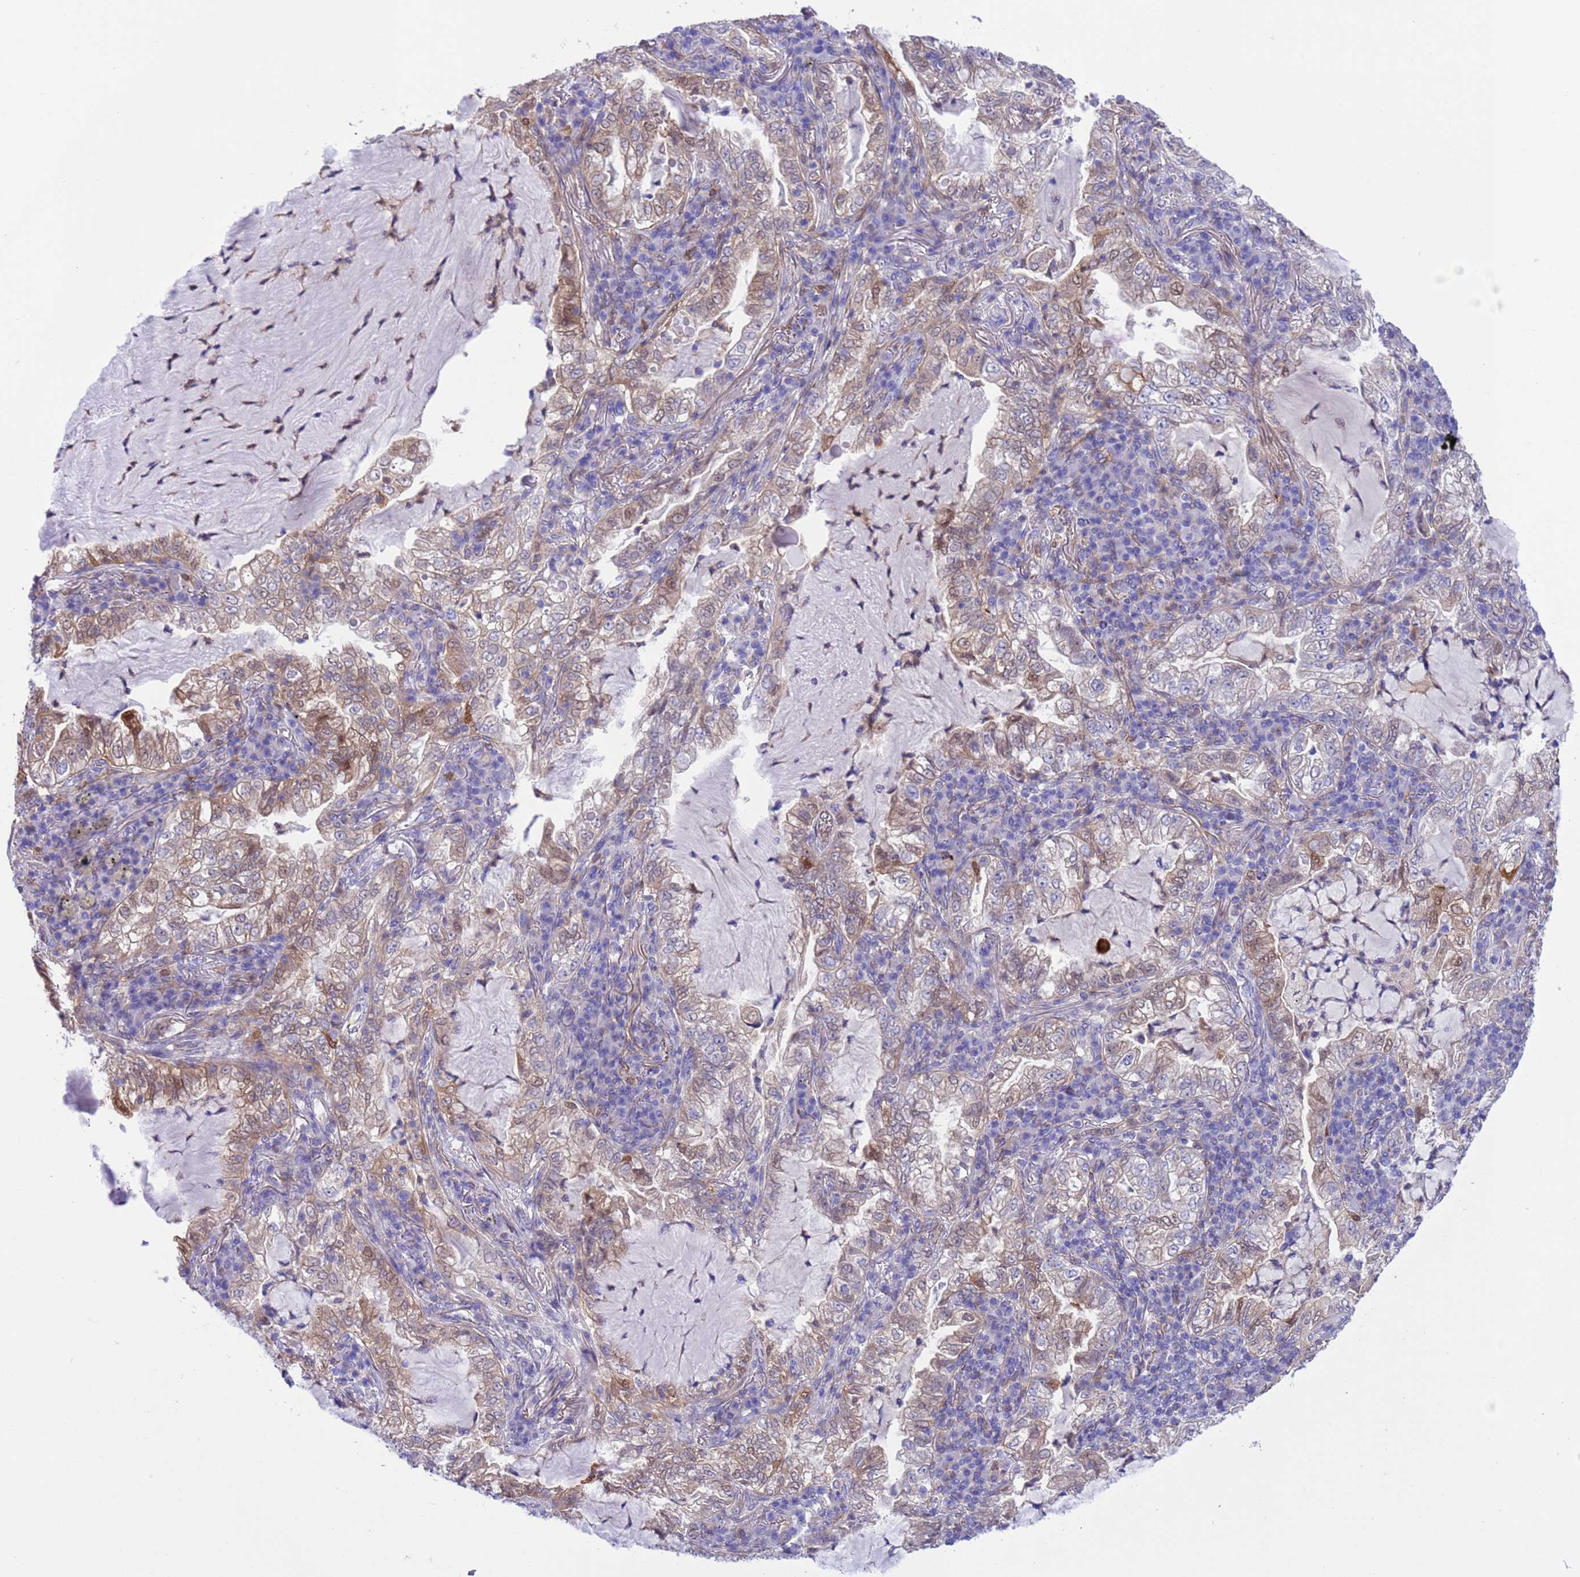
{"staining": {"intensity": "moderate", "quantity": "<25%", "location": "cytoplasmic/membranous"}, "tissue": "lung cancer", "cell_type": "Tumor cells", "image_type": "cancer", "snomed": [{"axis": "morphology", "description": "Adenocarcinoma, NOS"}, {"axis": "topography", "description": "Lung"}], "caption": "Adenocarcinoma (lung) stained for a protein reveals moderate cytoplasmic/membranous positivity in tumor cells.", "gene": "C6orf47", "patient": {"sex": "female", "age": 73}}